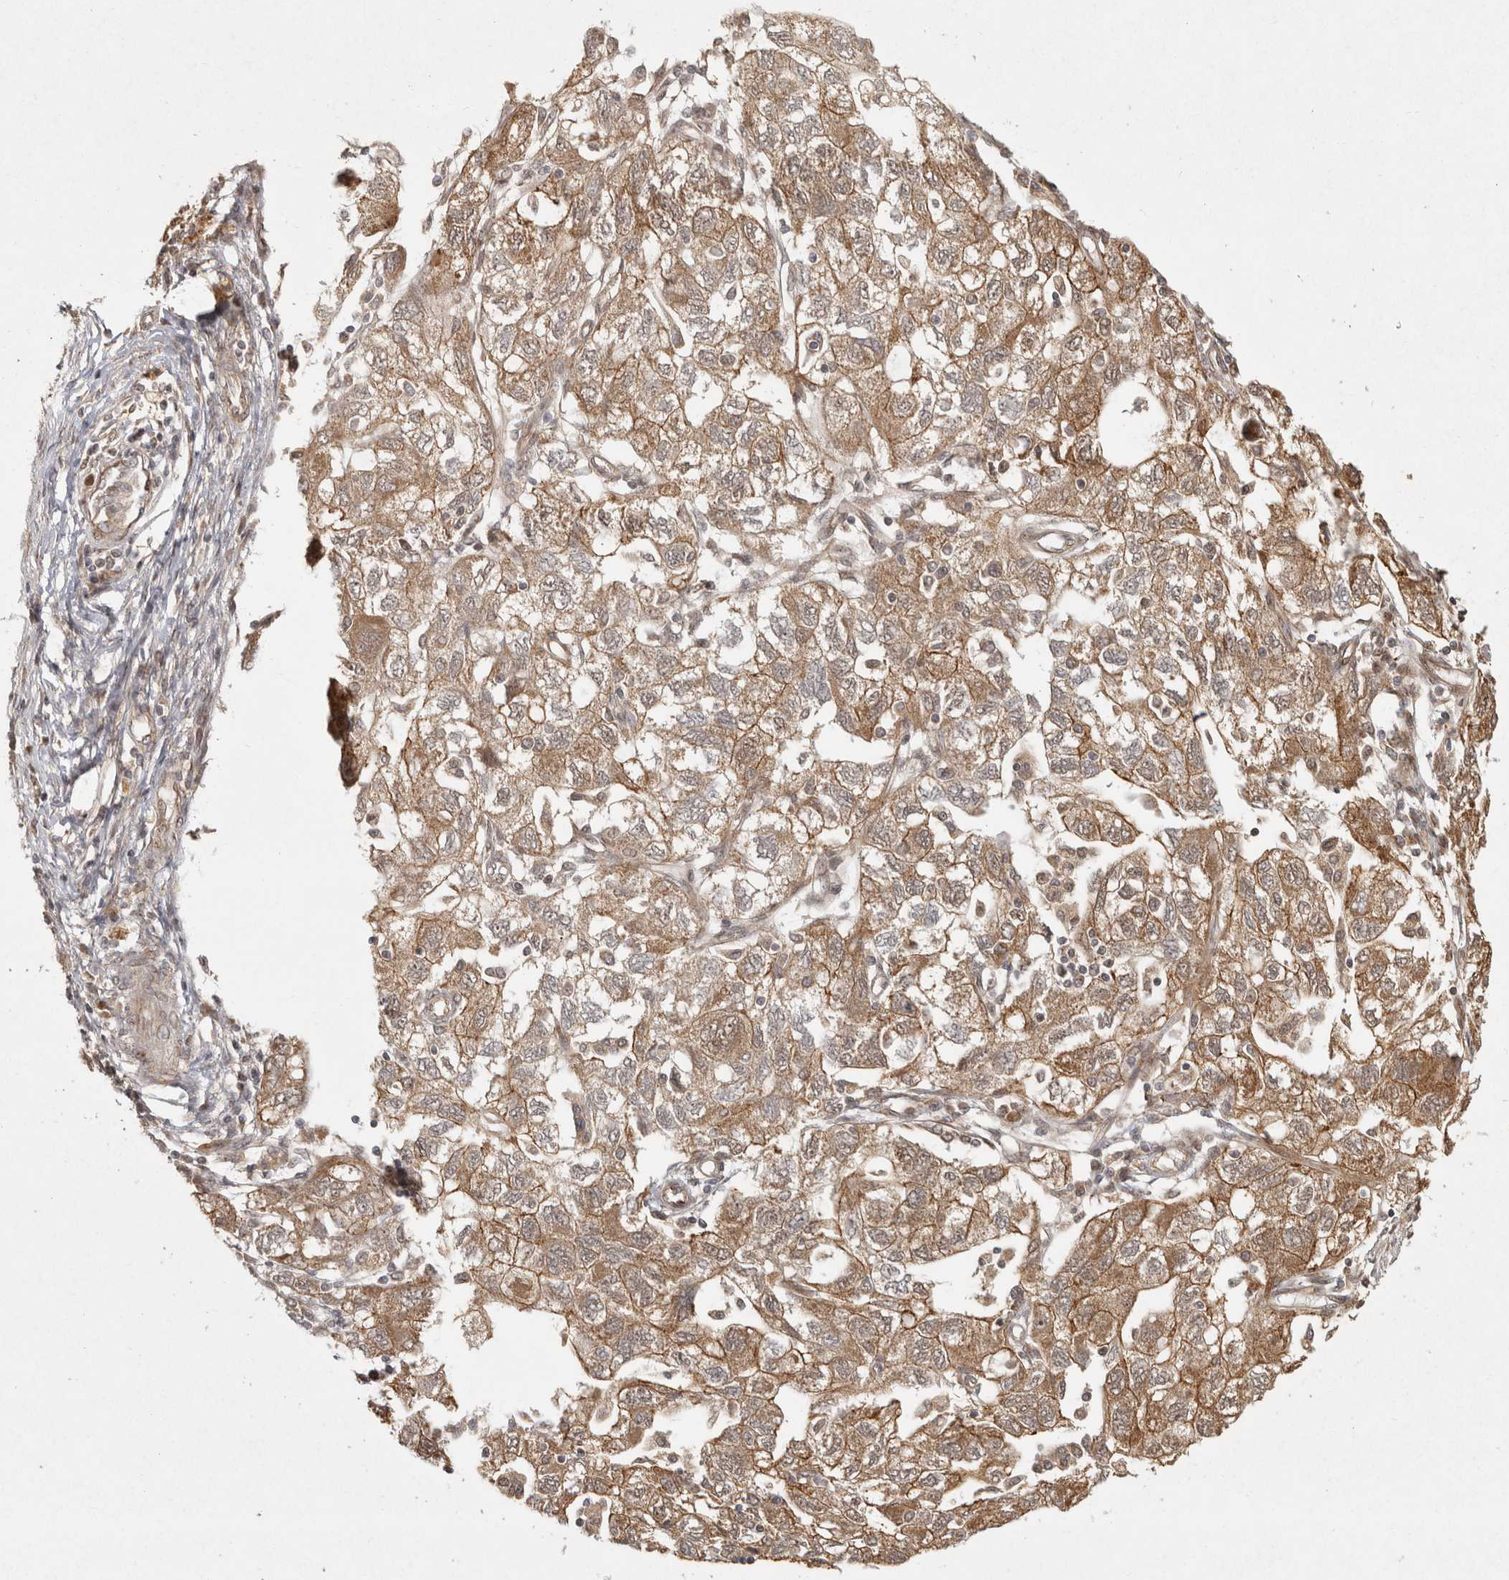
{"staining": {"intensity": "moderate", "quantity": ">75%", "location": "cytoplasmic/membranous"}, "tissue": "ovarian cancer", "cell_type": "Tumor cells", "image_type": "cancer", "snomed": [{"axis": "morphology", "description": "Carcinoma, NOS"}, {"axis": "morphology", "description": "Cystadenocarcinoma, serous, NOS"}, {"axis": "topography", "description": "Ovary"}], "caption": "This photomicrograph shows ovarian carcinoma stained with immunohistochemistry (IHC) to label a protein in brown. The cytoplasmic/membranous of tumor cells show moderate positivity for the protein. Nuclei are counter-stained blue.", "gene": "CAMSAP2", "patient": {"sex": "female", "age": 69}}